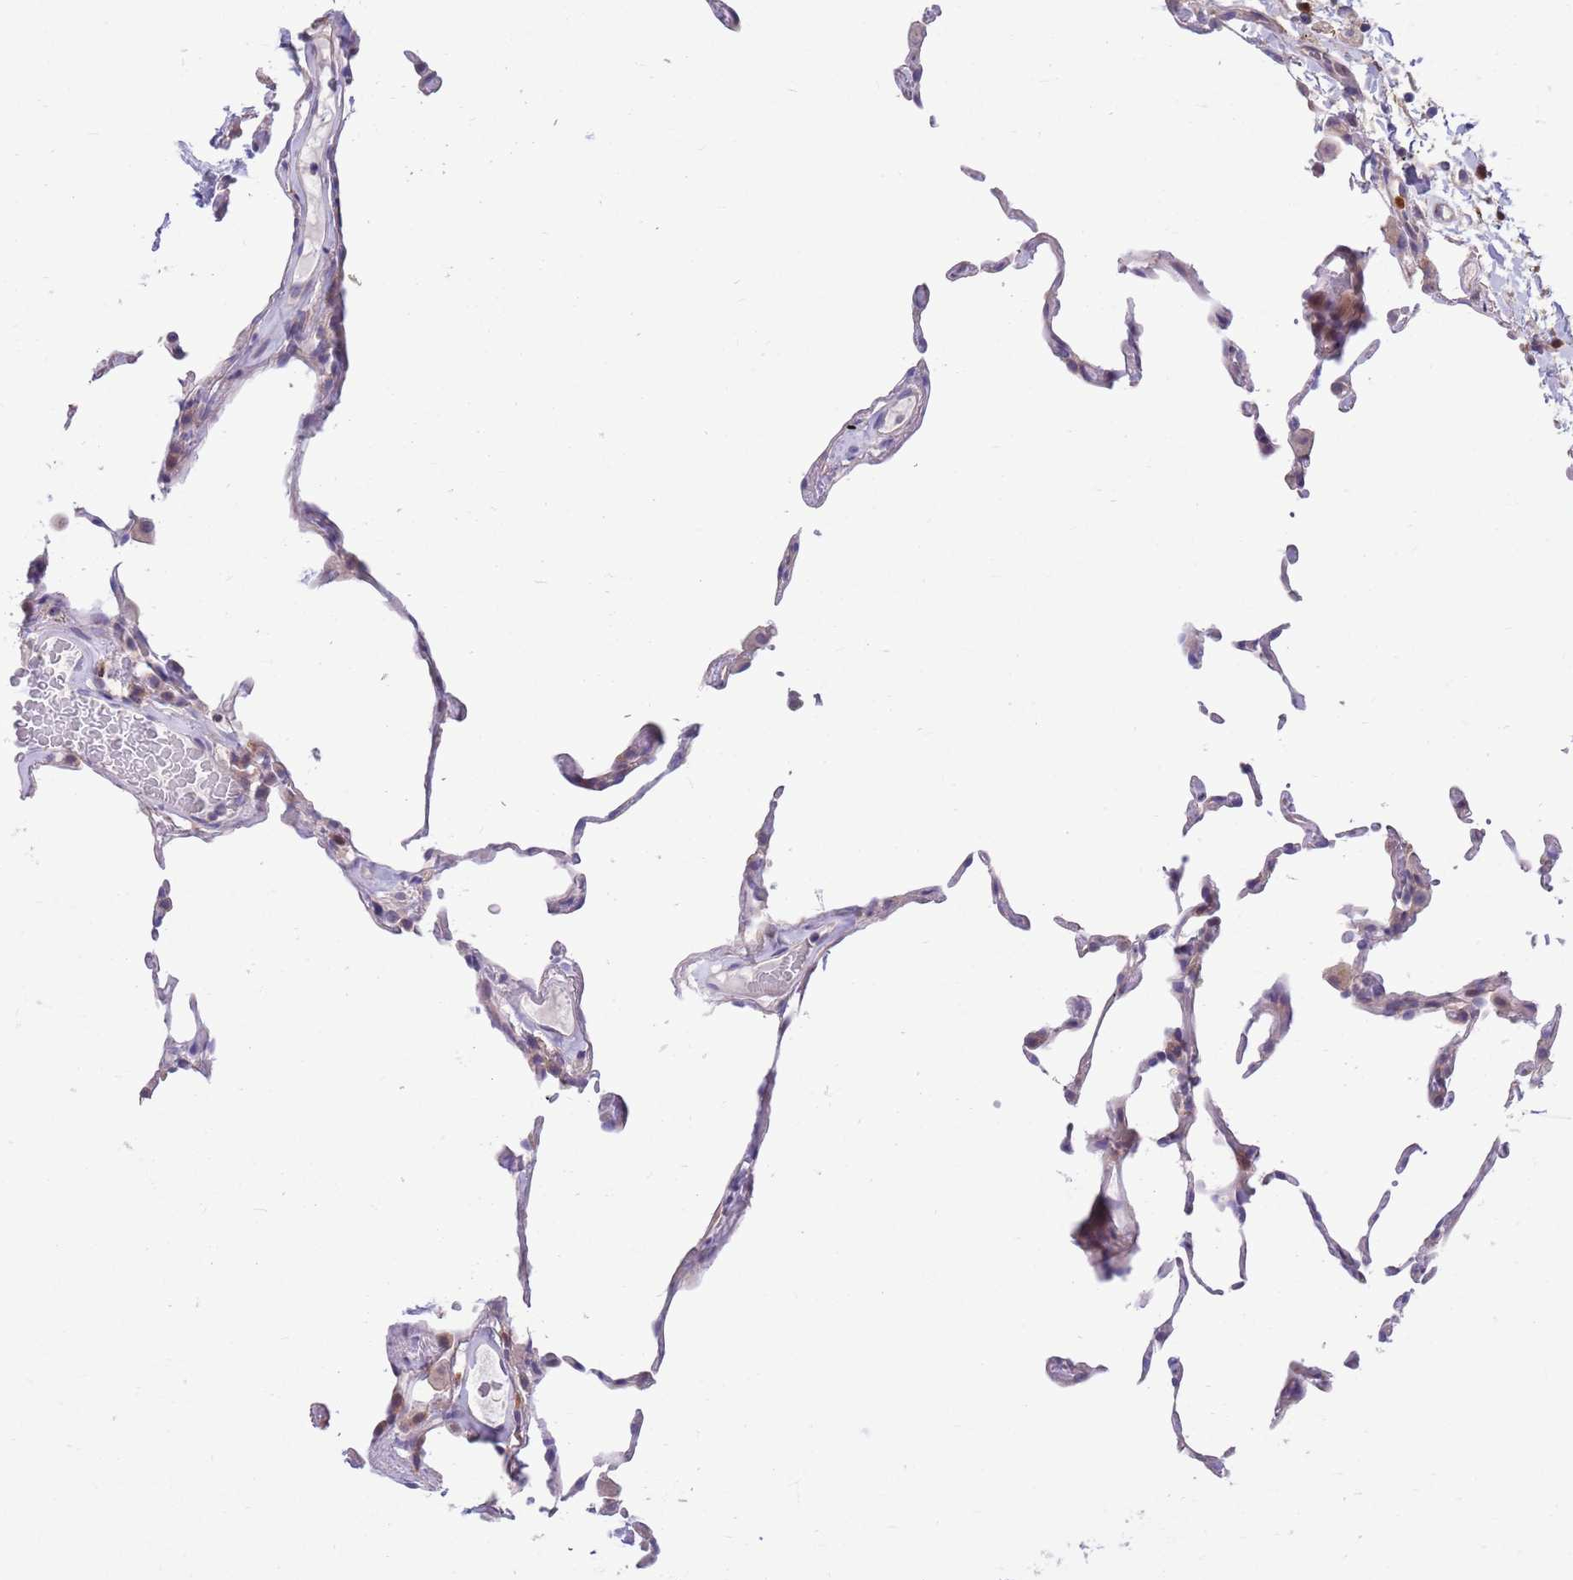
{"staining": {"intensity": "negative", "quantity": "none", "location": "none"}, "tissue": "lung", "cell_type": "Alveolar cells", "image_type": "normal", "snomed": [{"axis": "morphology", "description": "Normal tissue, NOS"}, {"axis": "topography", "description": "Lung"}], "caption": "DAB immunohistochemical staining of normal human lung reveals no significant expression in alveolar cells.", "gene": "KLHL29", "patient": {"sex": "female", "age": 57}}